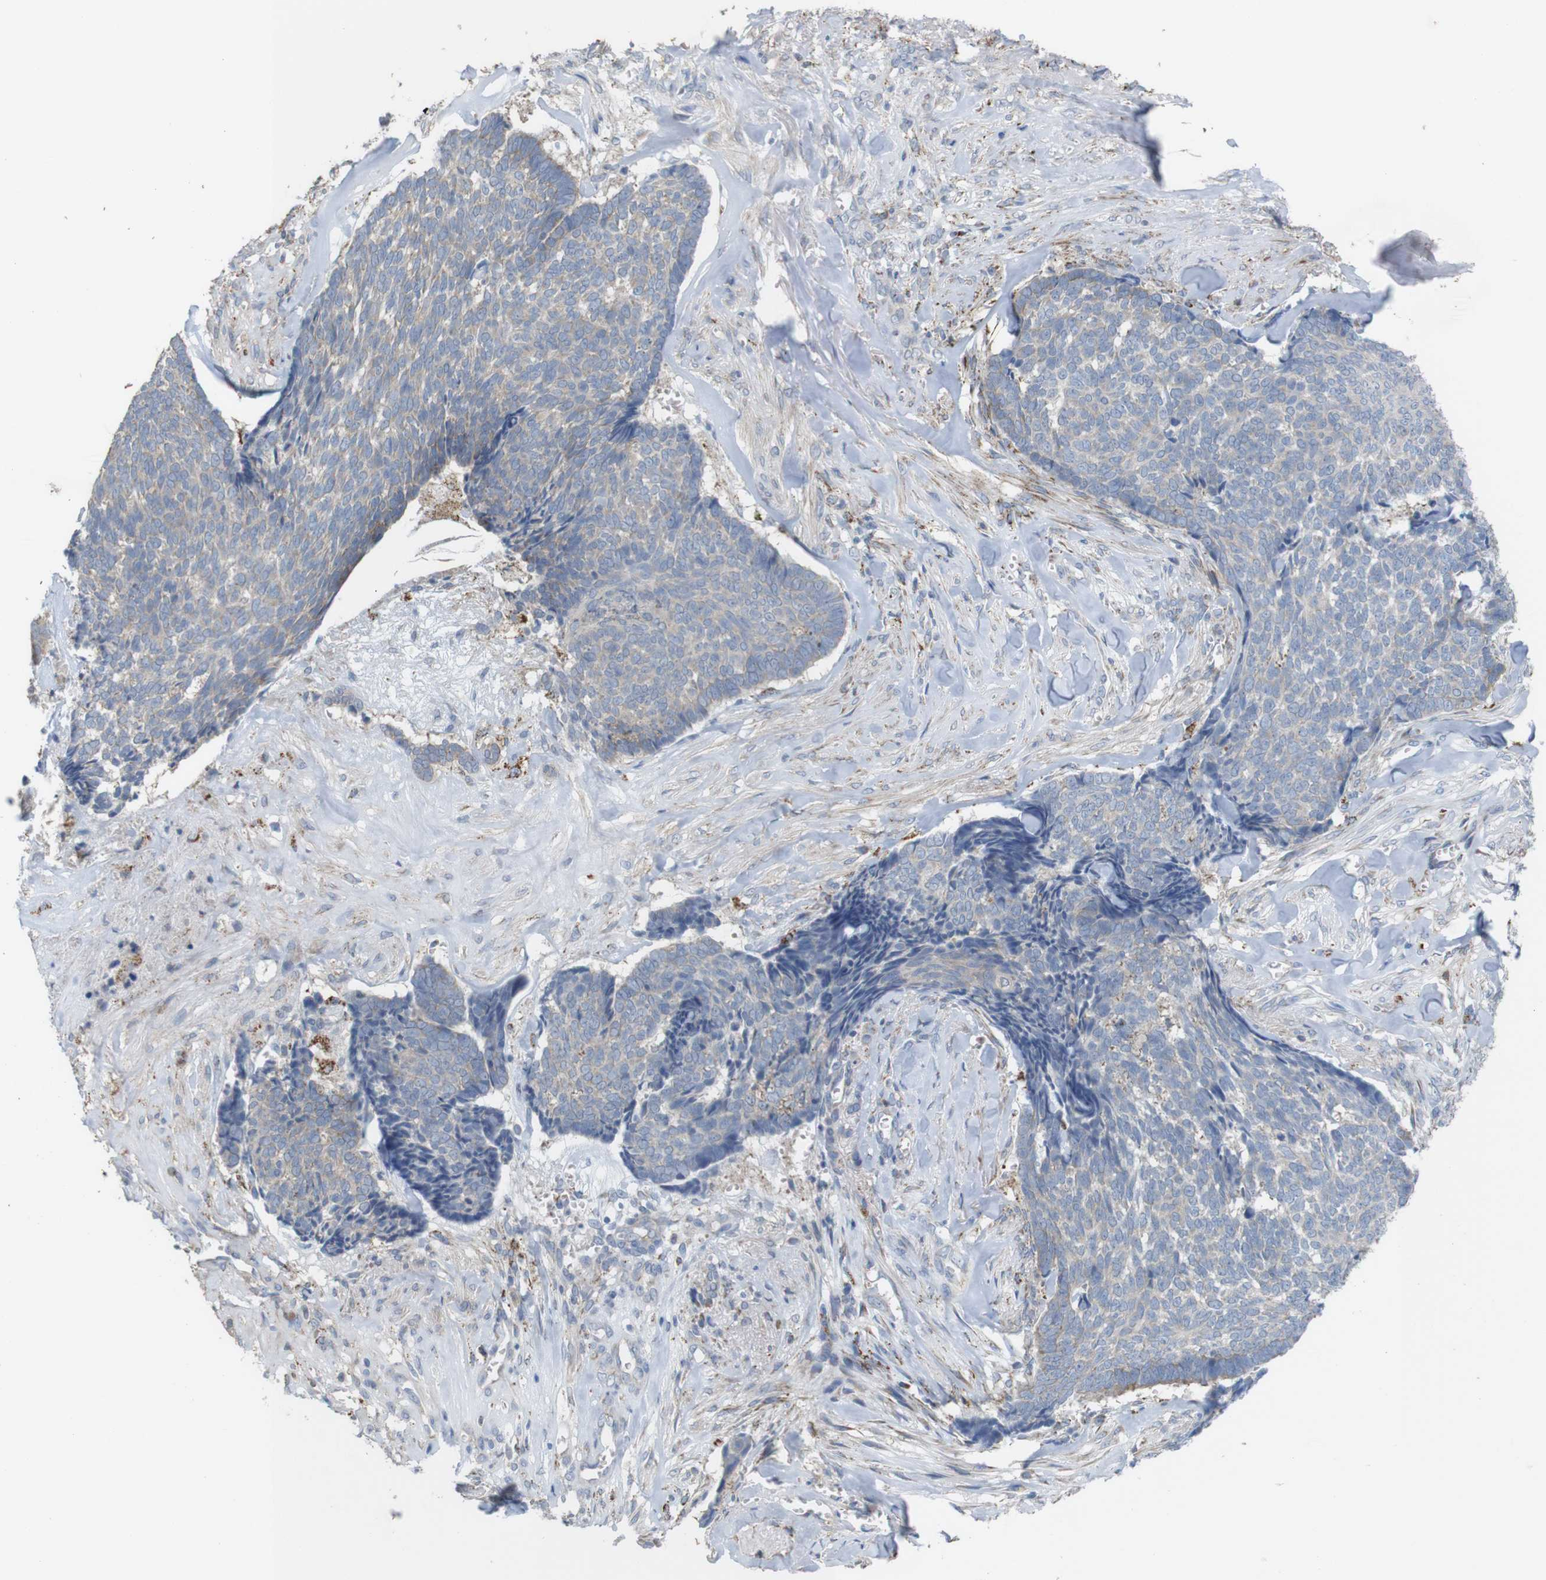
{"staining": {"intensity": "weak", "quantity": ">75%", "location": "cytoplasmic/membranous"}, "tissue": "skin cancer", "cell_type": "Tumor cells", "image_type": "cancer", "snomed": [{"axis": "morphology", "description": "Basal cell carcinoma"}, {"axis": "topography", "description": "Skin"}], "caption": "Immunohistochemistry staining of skin cancer, which reveals low levels of weak cytoplasmic/membranous expression in approximately >75% of tumor cells indicating weak cytoplasmic/membranous protein positivity. The staining was performed using DAB (3,3'-diaminobenzidine) (brown) for protein detection and nuclei were counterstained in hematoxylin (blue).", "gene": "PTPRR", "patient": {"sex": "male", "age": 84}}